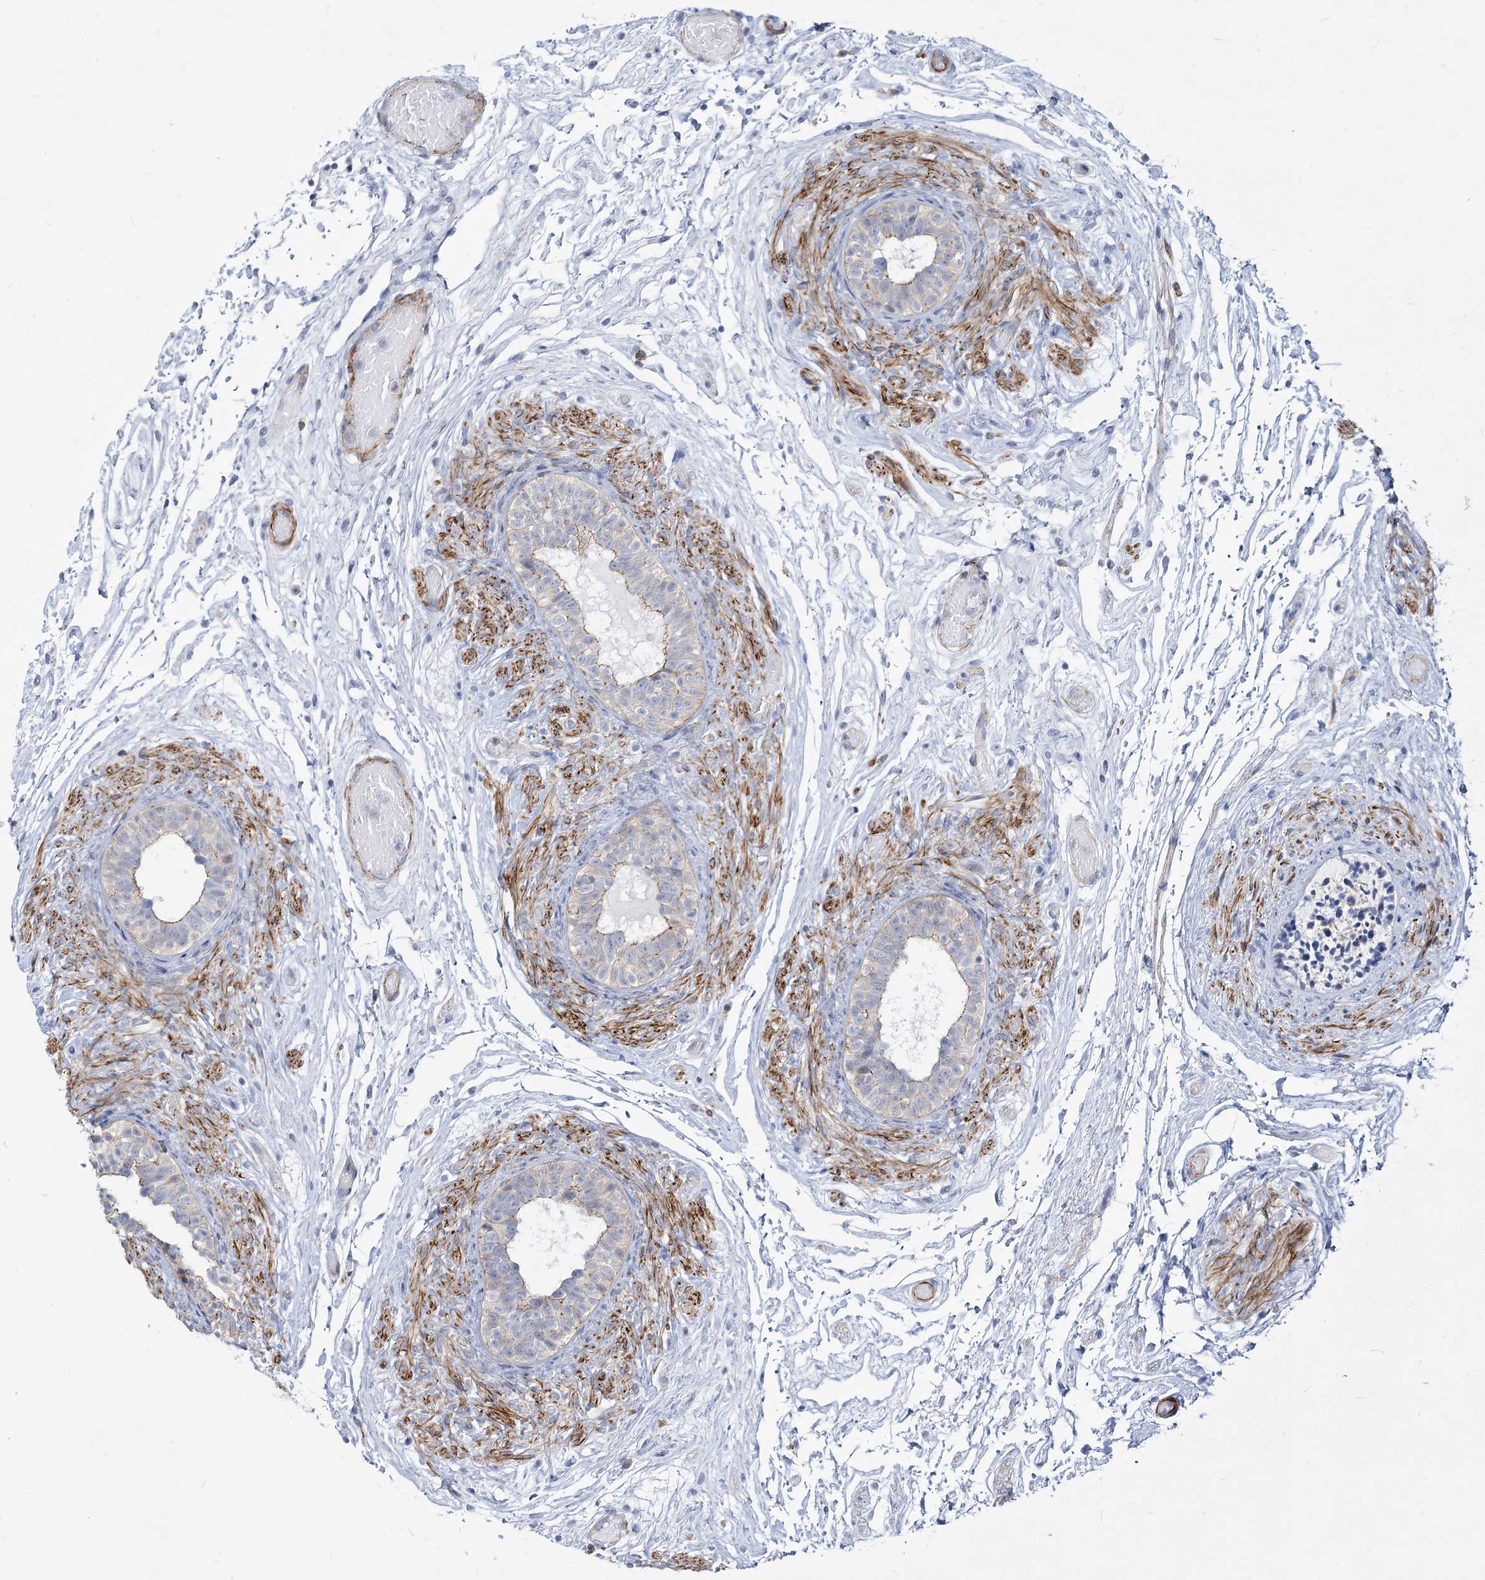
{"staining": {"intensity": "negative", "quantity": "none", "location": "none"}, "tissue": "epididymis", "cell_type": "Glandular cells", "image_type": "normal", "snomed": [{"axis": "morphology", "description": "Normal tissue, NOS"}, {"axis": "topography", "description": "Epididymis"}], "caption": "Immunohistochemical staining of normal human epididymis exhibits no significant staining in glandular cells.", "gene": "ARSI", "patient": {"sex": "male", "age": 5}}